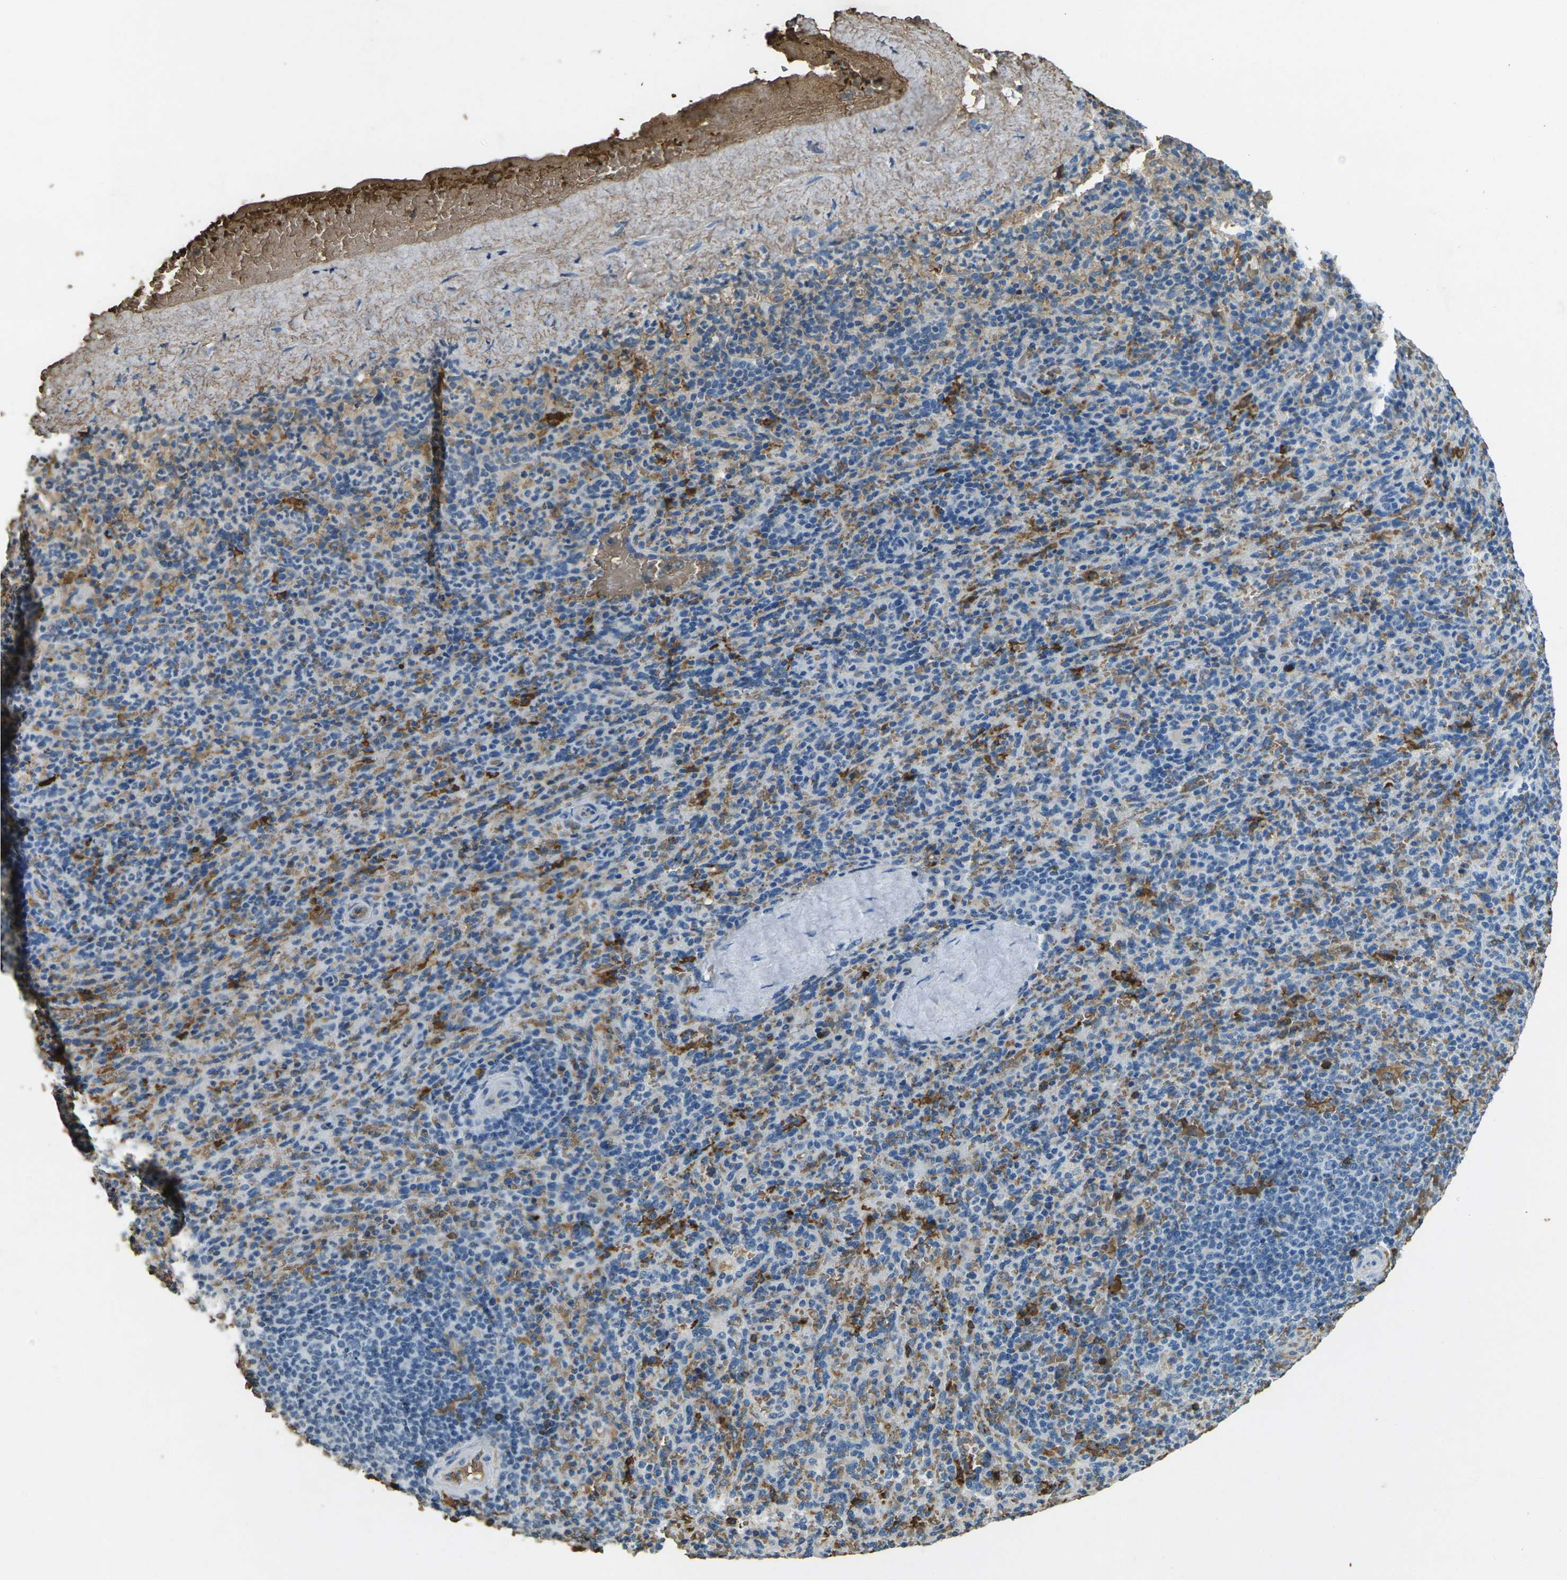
{"staining": {"intensity": "moderate", "quantity": ">75%", "location": "cytoplasmic/membranous"}, "tissue": "spleen", "cell_type": "Cells in red pulp", "image_type": "normal", "snomed": [{"axis": "morphology", "description": "Normal tissue, NOS"}, {"axis": "topography", "description": "Spleen"}], "caption": "The photomicrograph displays staining of unremarkable spleen, revealing moderate cytoplasmic/membranous protein staining (brown color) within cells in red pulp.", "gene": "HBB", "patient": {"sex": "male", "age": 36}}